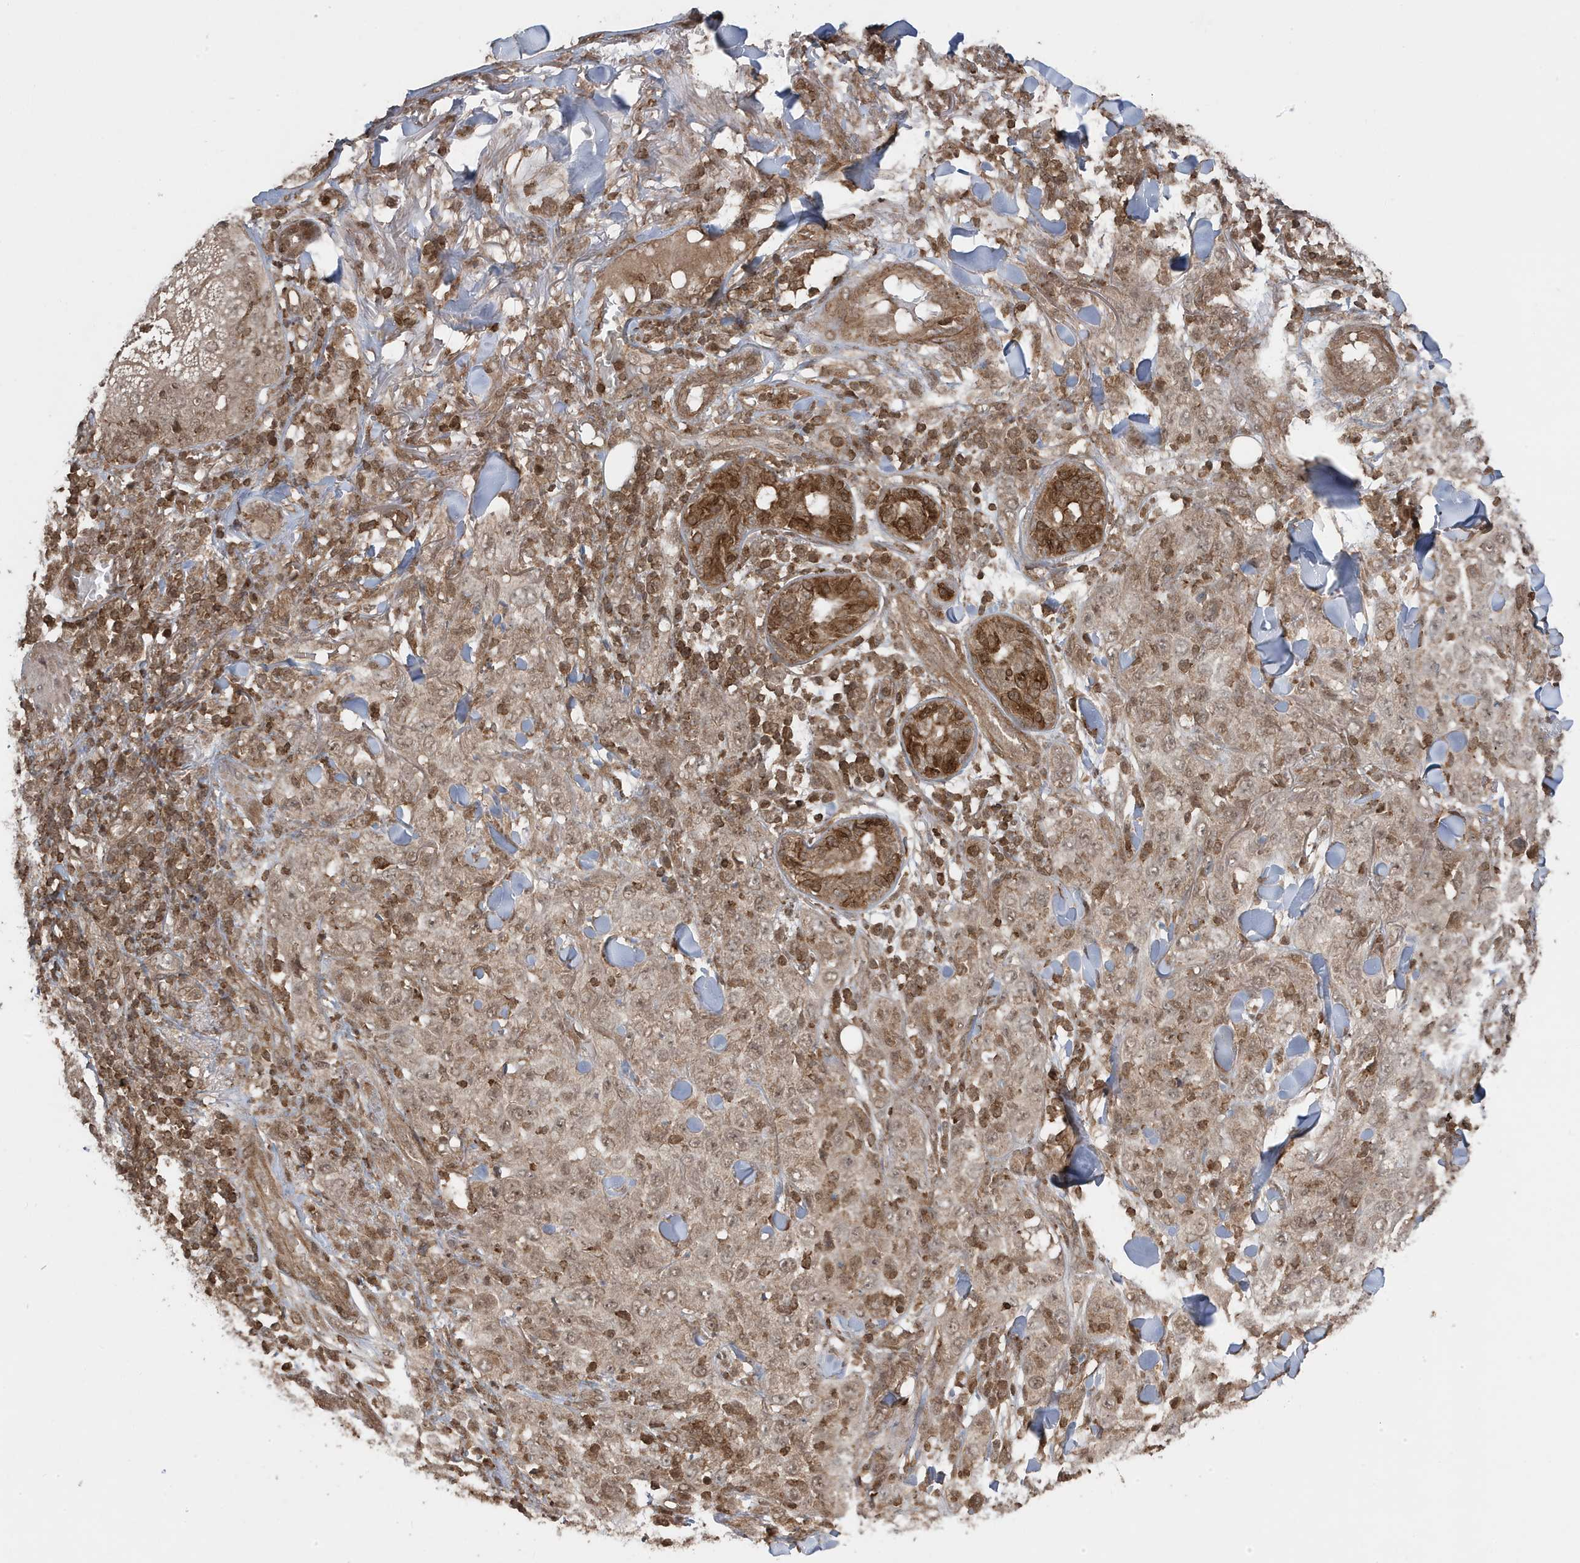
{"staining": {"intensity": "weak", "quantity": ">75%", "location": "nuclear"}, "tissue": "skin cancer", "cell_type": "Tumor cells", "image_type": "cancer", "snomed": [{"axis": "morphology", "description": "Squamous cell carcinoma, NOS"}, {"axis": "topography", "description": "Skin"}], "caption": "Skin cancer was stained to show a protein in brown. There is low levels of weak nuclear positivity in approximately >75% of tumor cells.", "gene": "ASAP1", "patient": {"sex": "female", "age": 88}}